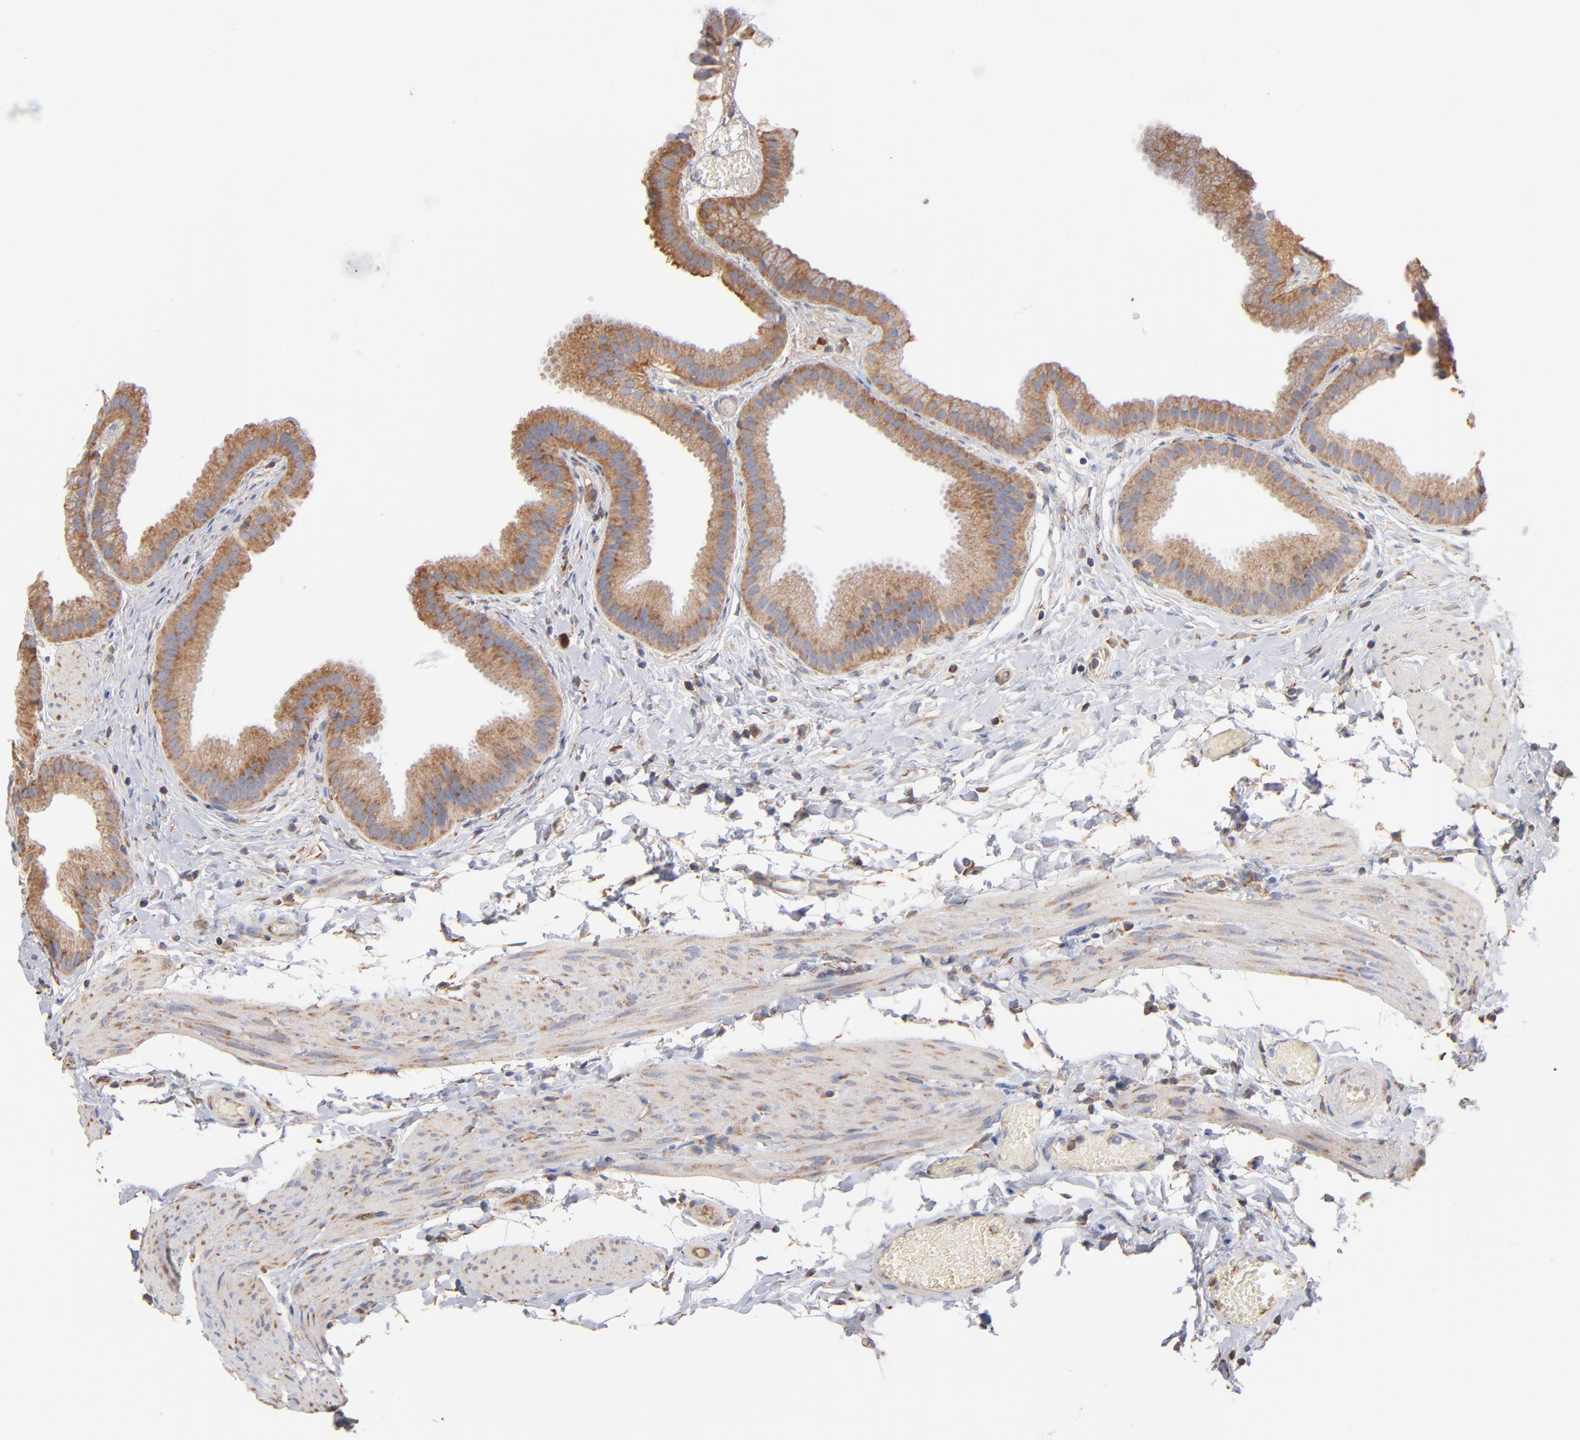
{"staining": {"intensity": "moderate", "quantity": ">75%", "location": "cytoplasmic/membranous"}, "tissue": "gallbladder", "cell_type": "Glandular cells", "image_type": "normal", "snomed": [{"axis": "morphology", "description": "Normal tissue, NOS"}, {"axis": "topography", "description": "Gallbladder"}], "caption": "Moderate cytoplasmic/membranous expression for a protein is appreciated in about >75% of glandular cells of normal gallbladder using IHC.", "gene": "RPL9", "patient": {"sex": "female", "age": 63}}